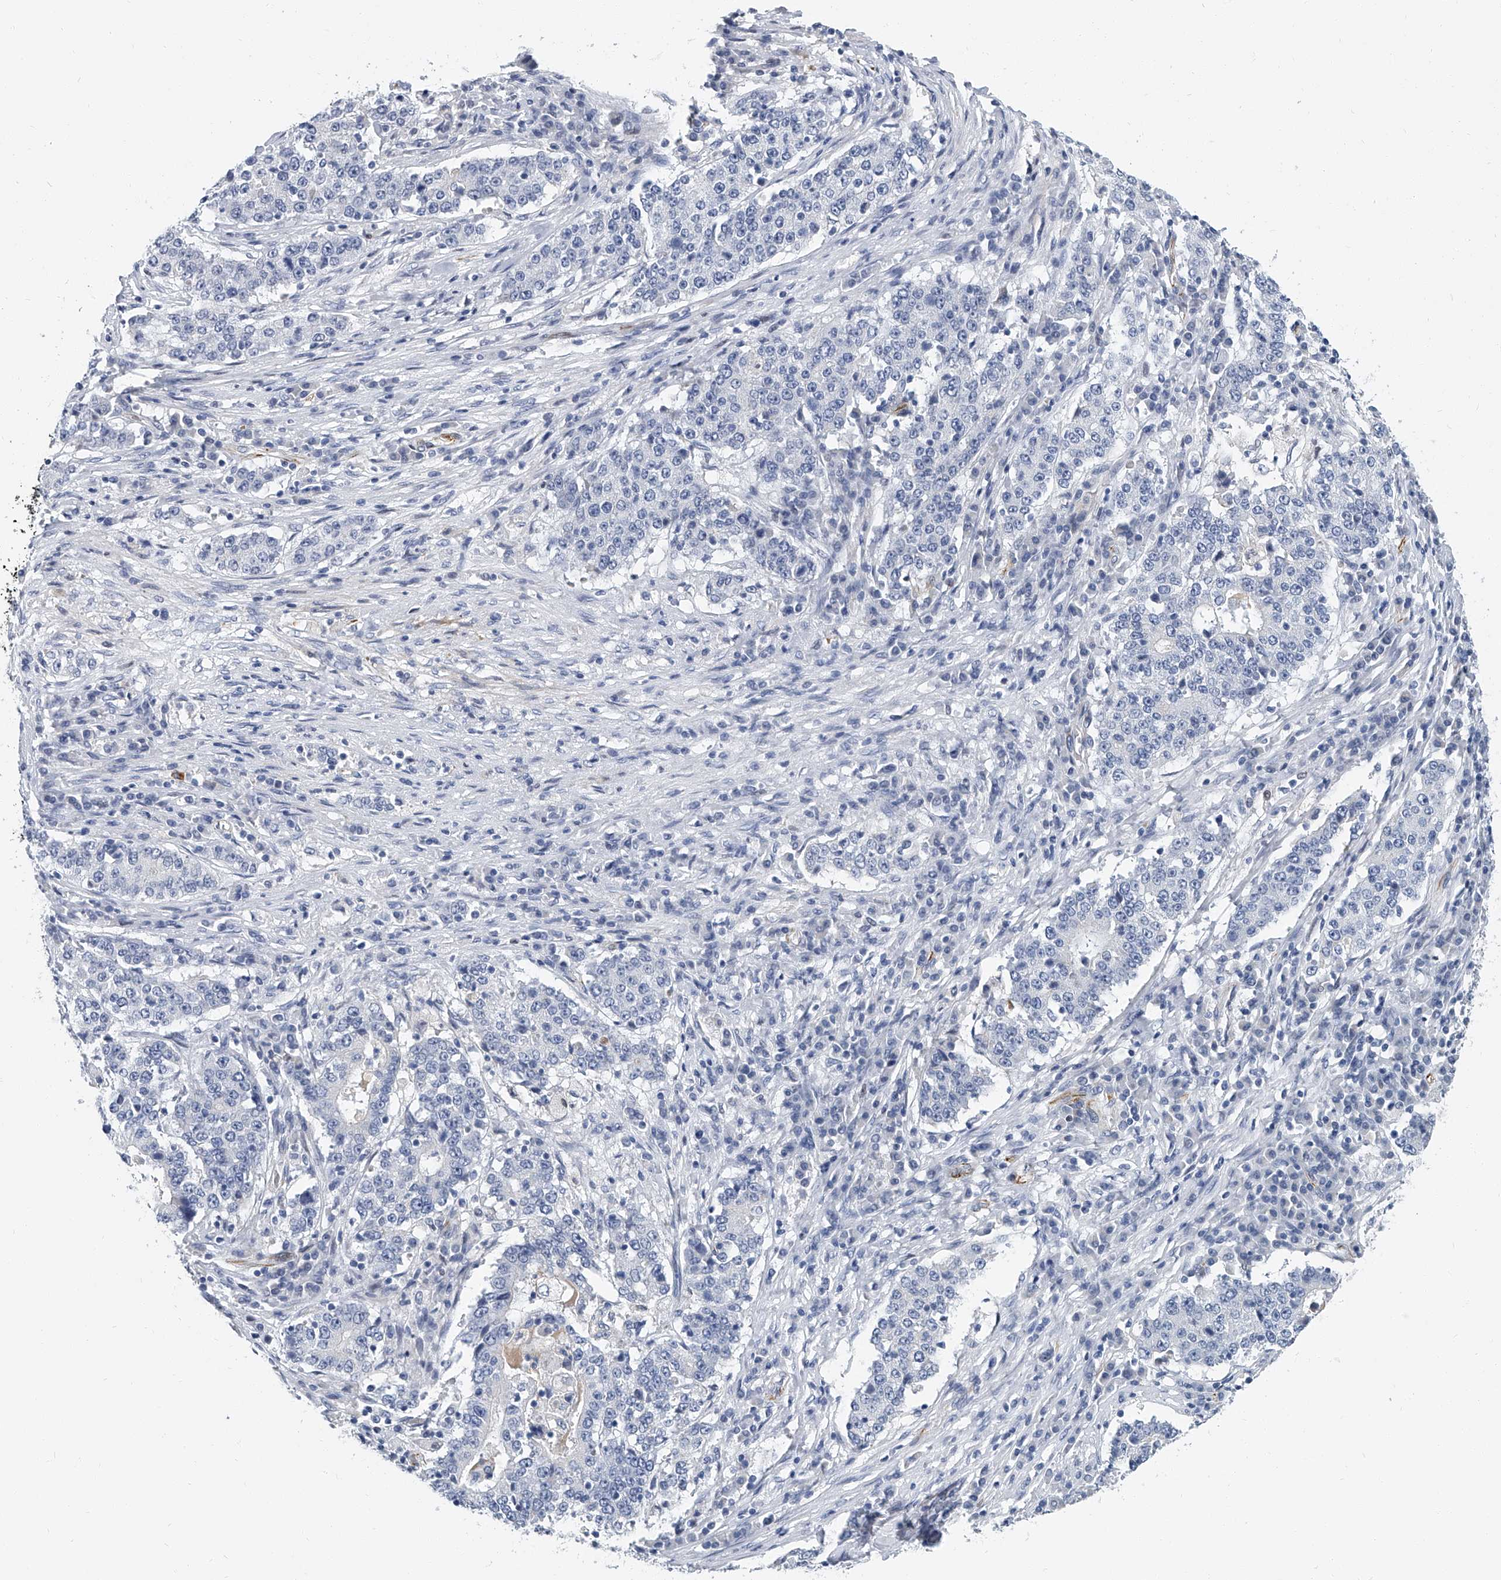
{"staining": {"intensity": "negative", "quantity": "none", "location": "none"}, "tissue": "stomach cancer", "cell_type": "Tumor cells", "image_type": "cancer", "snomed": [{"axis": "morphology", "description": "Adenocarcinoma, NOS"}, {"axis": "topography", "description": "Stomach"}], "caption": "The histopathology image reveals no significant expression in tumor cells of stomach cancer (adenocarcinoma).", "gene": "KIRREL1", "patient": {"sex": "male", "age": 59}}